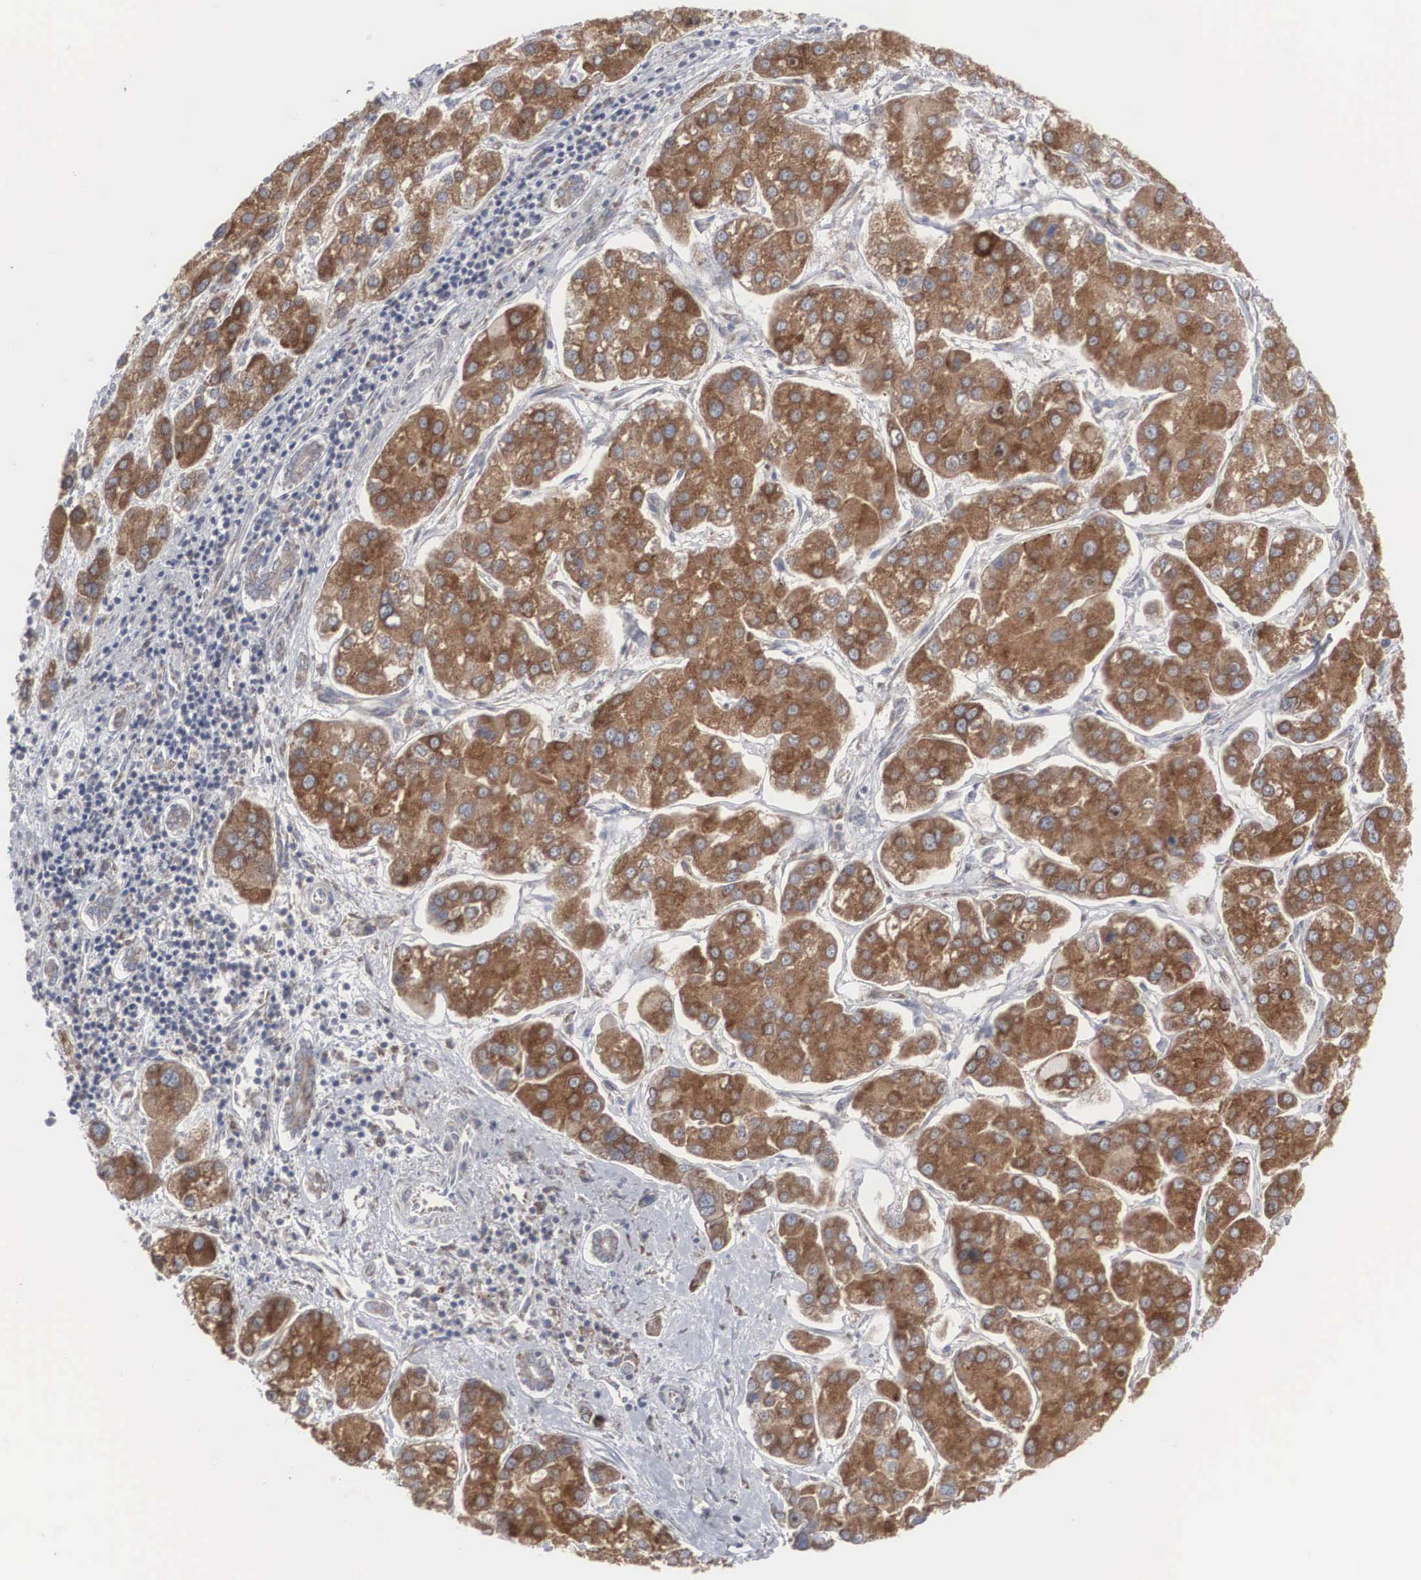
{"staining": {"intensity": "strong", "quantity": ">75%", "location": "cytoplasmic/membranous"}, "tissue": "liver cancer", "cell_type": "Tumor cells", "image_type": "cancer", "snomed": [{"axis": "morphology", "description": "Carcinoma, Hepatocellular, NOS"}, {"axis": "topography", "description": "Liver"}], "caption": "This image displays liver cancer (hepatocellular carcinoma) stained with IHC to label a protein in brown. The cytoplasmic/membranous of tumor cells show strong positivity for the protein. Nuclei are counter-stained blue.", "gene": "MIA2", "patient": {"sex": "female", "age": 85}}